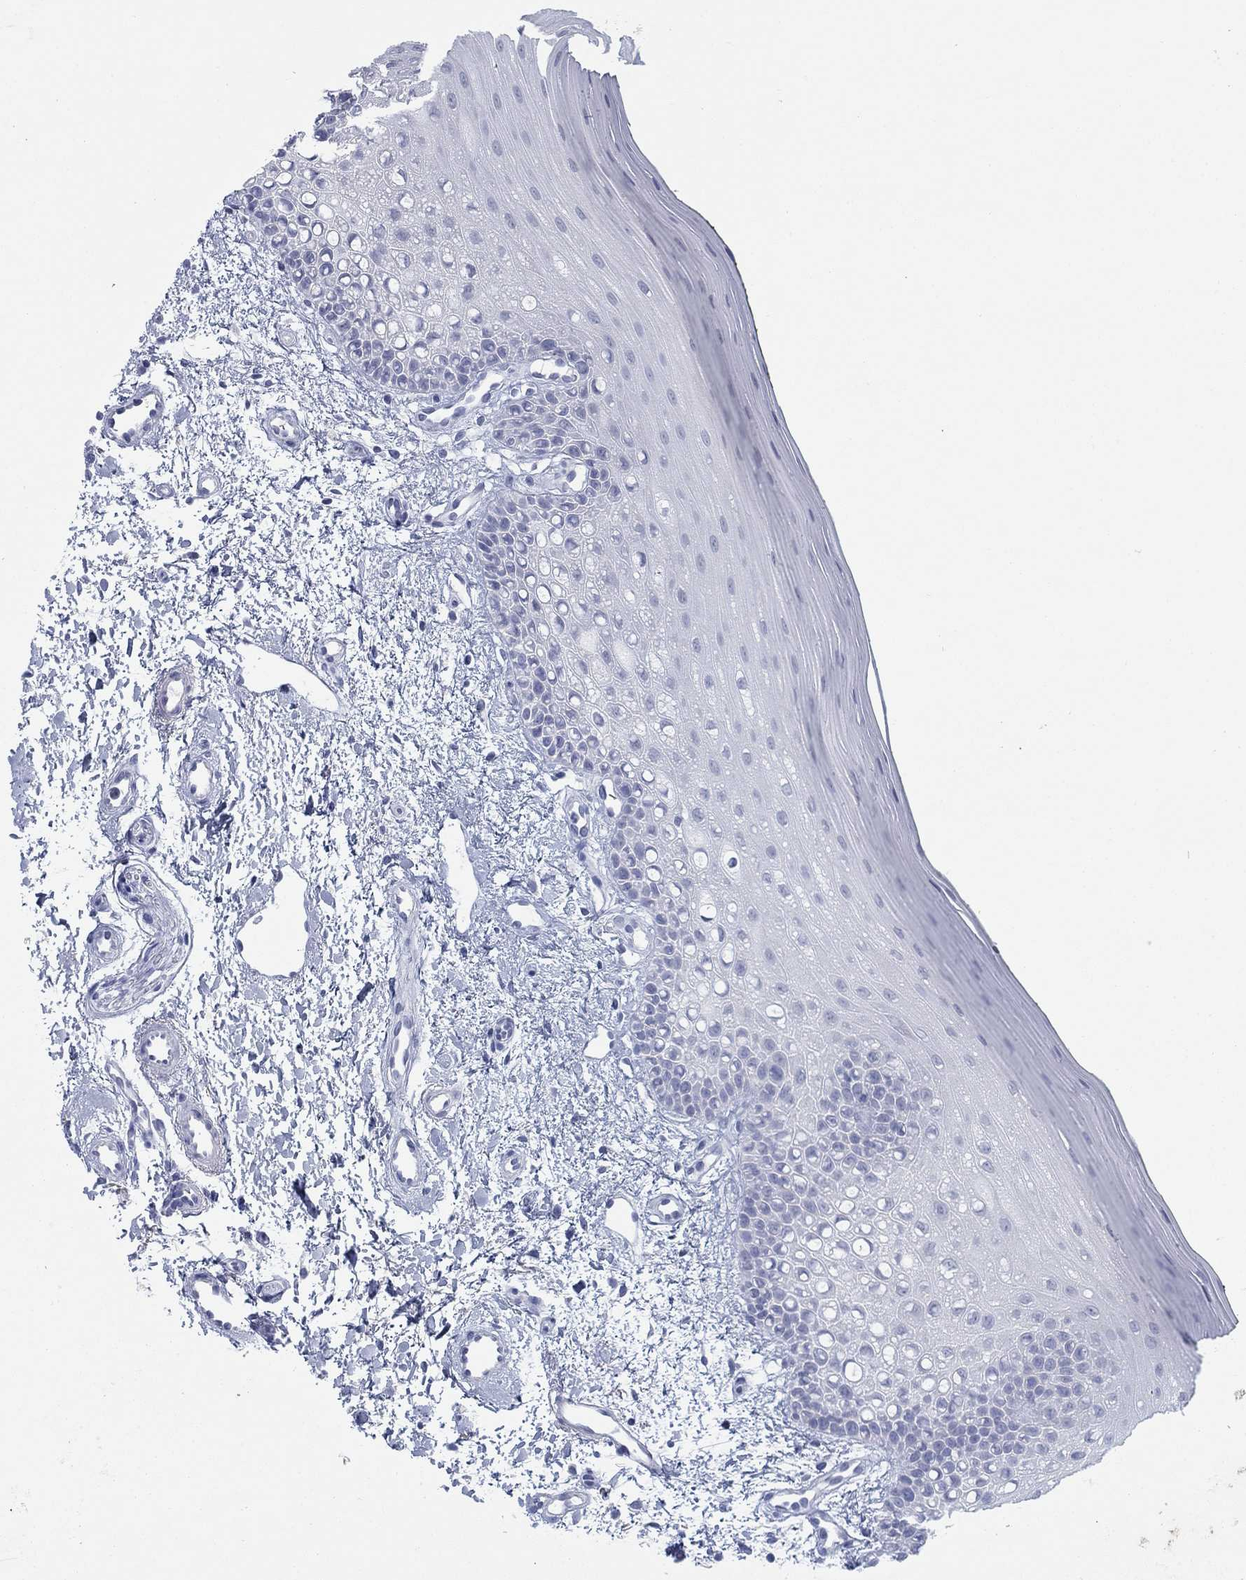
{"staining": {"intensity": "negative", "quantity": "none", "location": "none"}, "tissue": "oral mucosa", "cell_type": "Squamous epithelial cells", "image_type": "normal", "snomed": [{"axis": "morphology", "description": "Normal tissue, NOS"}, {"axis": "topography", "description": "Oral tissue"}], "caption": "A histopathology image of human oral mucosa is negative for staining in squamous epithelial cells. (Immunohistochemistry (ihc), brightfield microscopy, high magnification).", "gene": "DNAL1", "patient": {"sex": "female", "age": 78}}